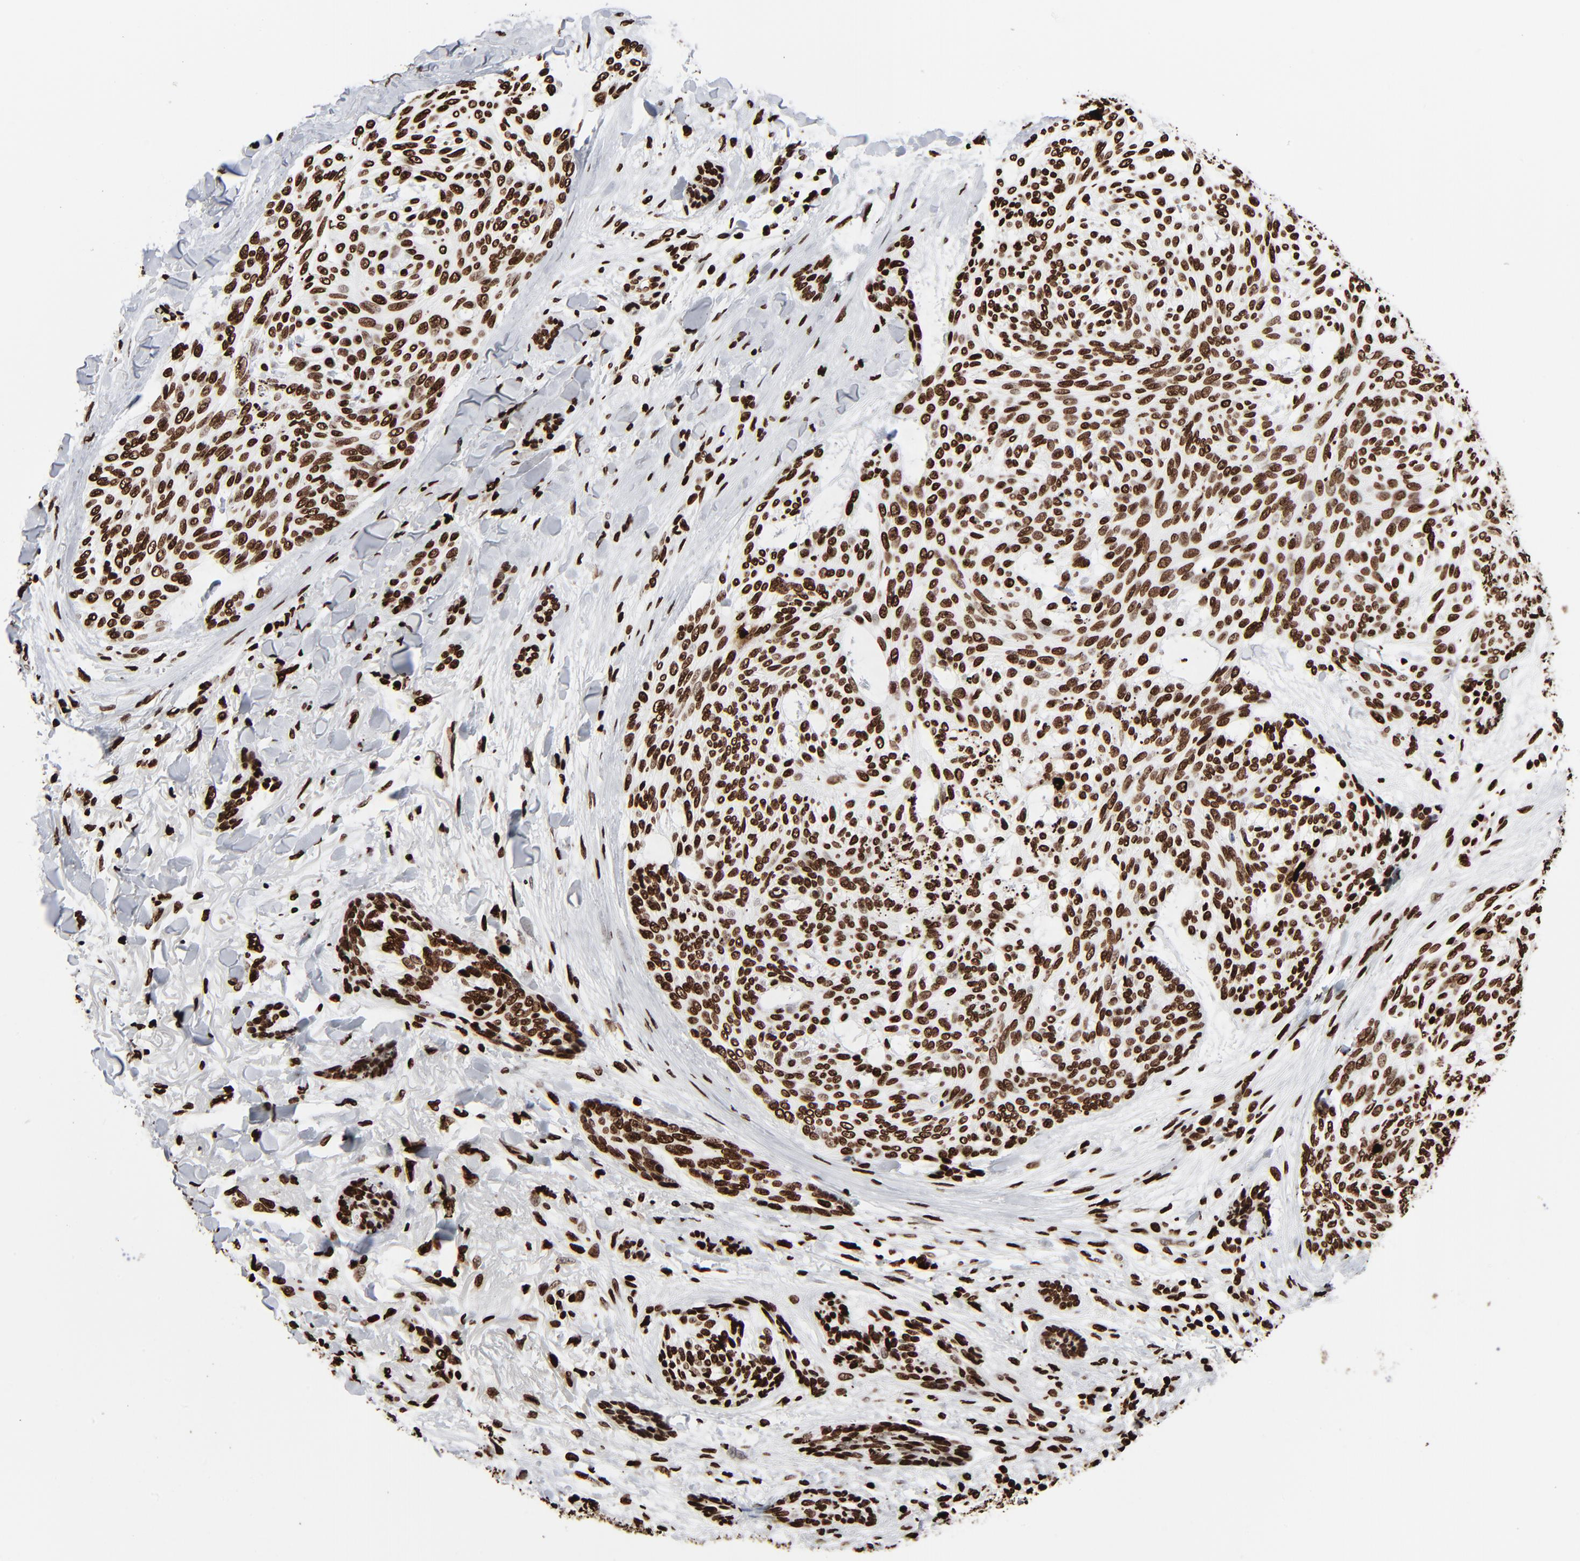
{"staining": {"intensity": "strong", "quantity": ">75%", "location": "nuclear"}, "tissue": "skin cancer", "cell_type": "Tumor cells", "image_type": "cancer", "snomed": [{"axis": "morphology", "description": "Normal tissue, NOS"}, {"axis": "morphology", "description": "Basal cell carcinoma"}, {"axis": "topography", "description": "Skin"}], "caption": "A brown stain highlights strong nuclear positivity of a protein in human basal cell carcinoma (skin) tumor cells. The protein is shown in brown color, while the nuclei are stained blue.", "gene": "H3-4", "patient": {"sex": "female", "age": 71}}